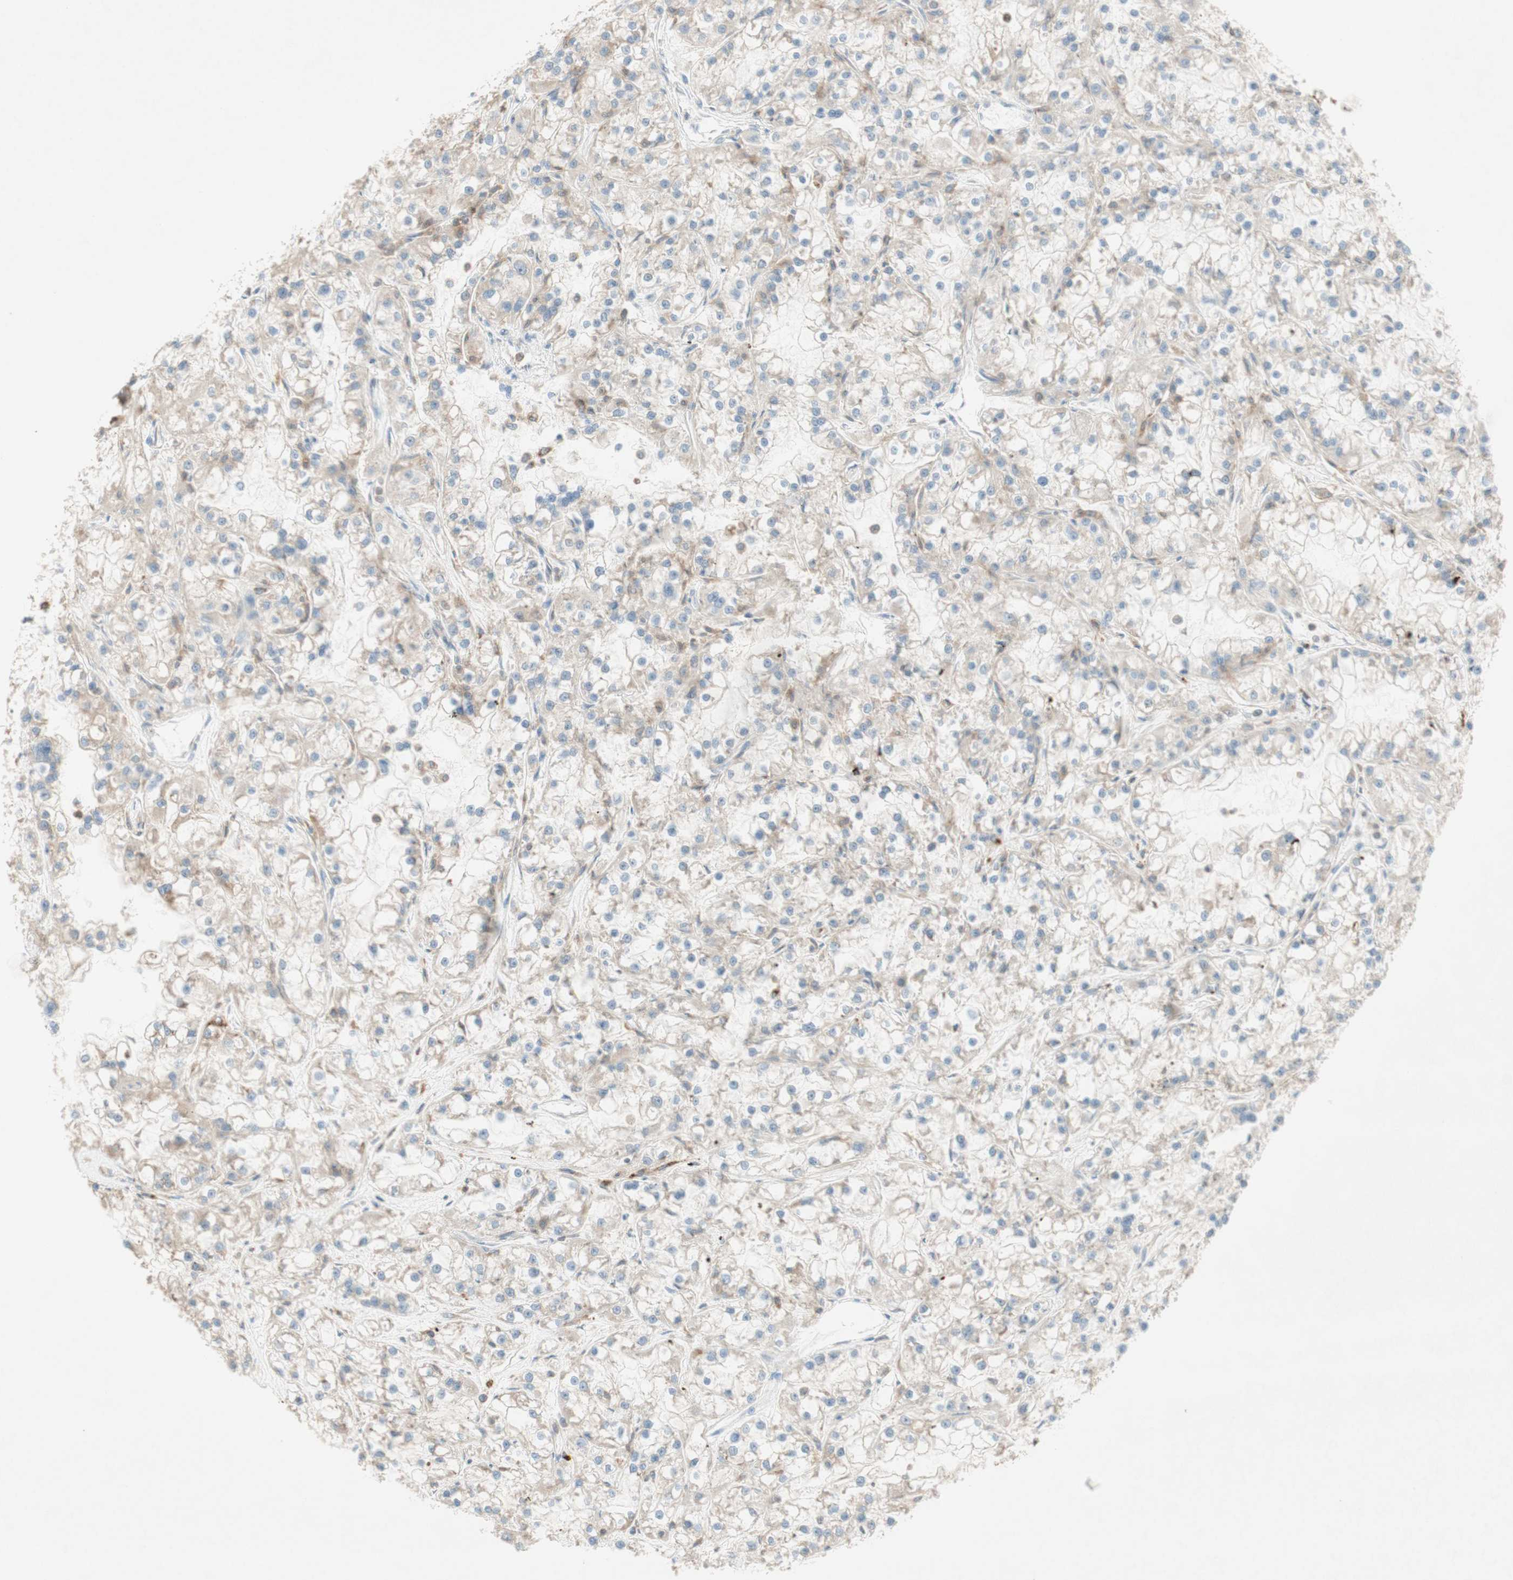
{"staining": {"intensity": "weak", "quantity": "25%-75%", "location": "cytoplasmic/membranous"}, "tissue": "renal cancer", "cell_type": "Tumor cells", "image_type": "cancer", "snomed": [{"axis": "morphology", "description": "Adenocarcinoma, NOS"}, {"axis": "topography", "description": "Kidney"}], "caption": "Adenocarcinoma (renal) stained for a protein (brown) displays weak cytoplasmic/membranous positive positivity in approximately 25%-75% of tumor cells.", "gene": "GAPT", "patient": {"sex": "female", "age": 52}}